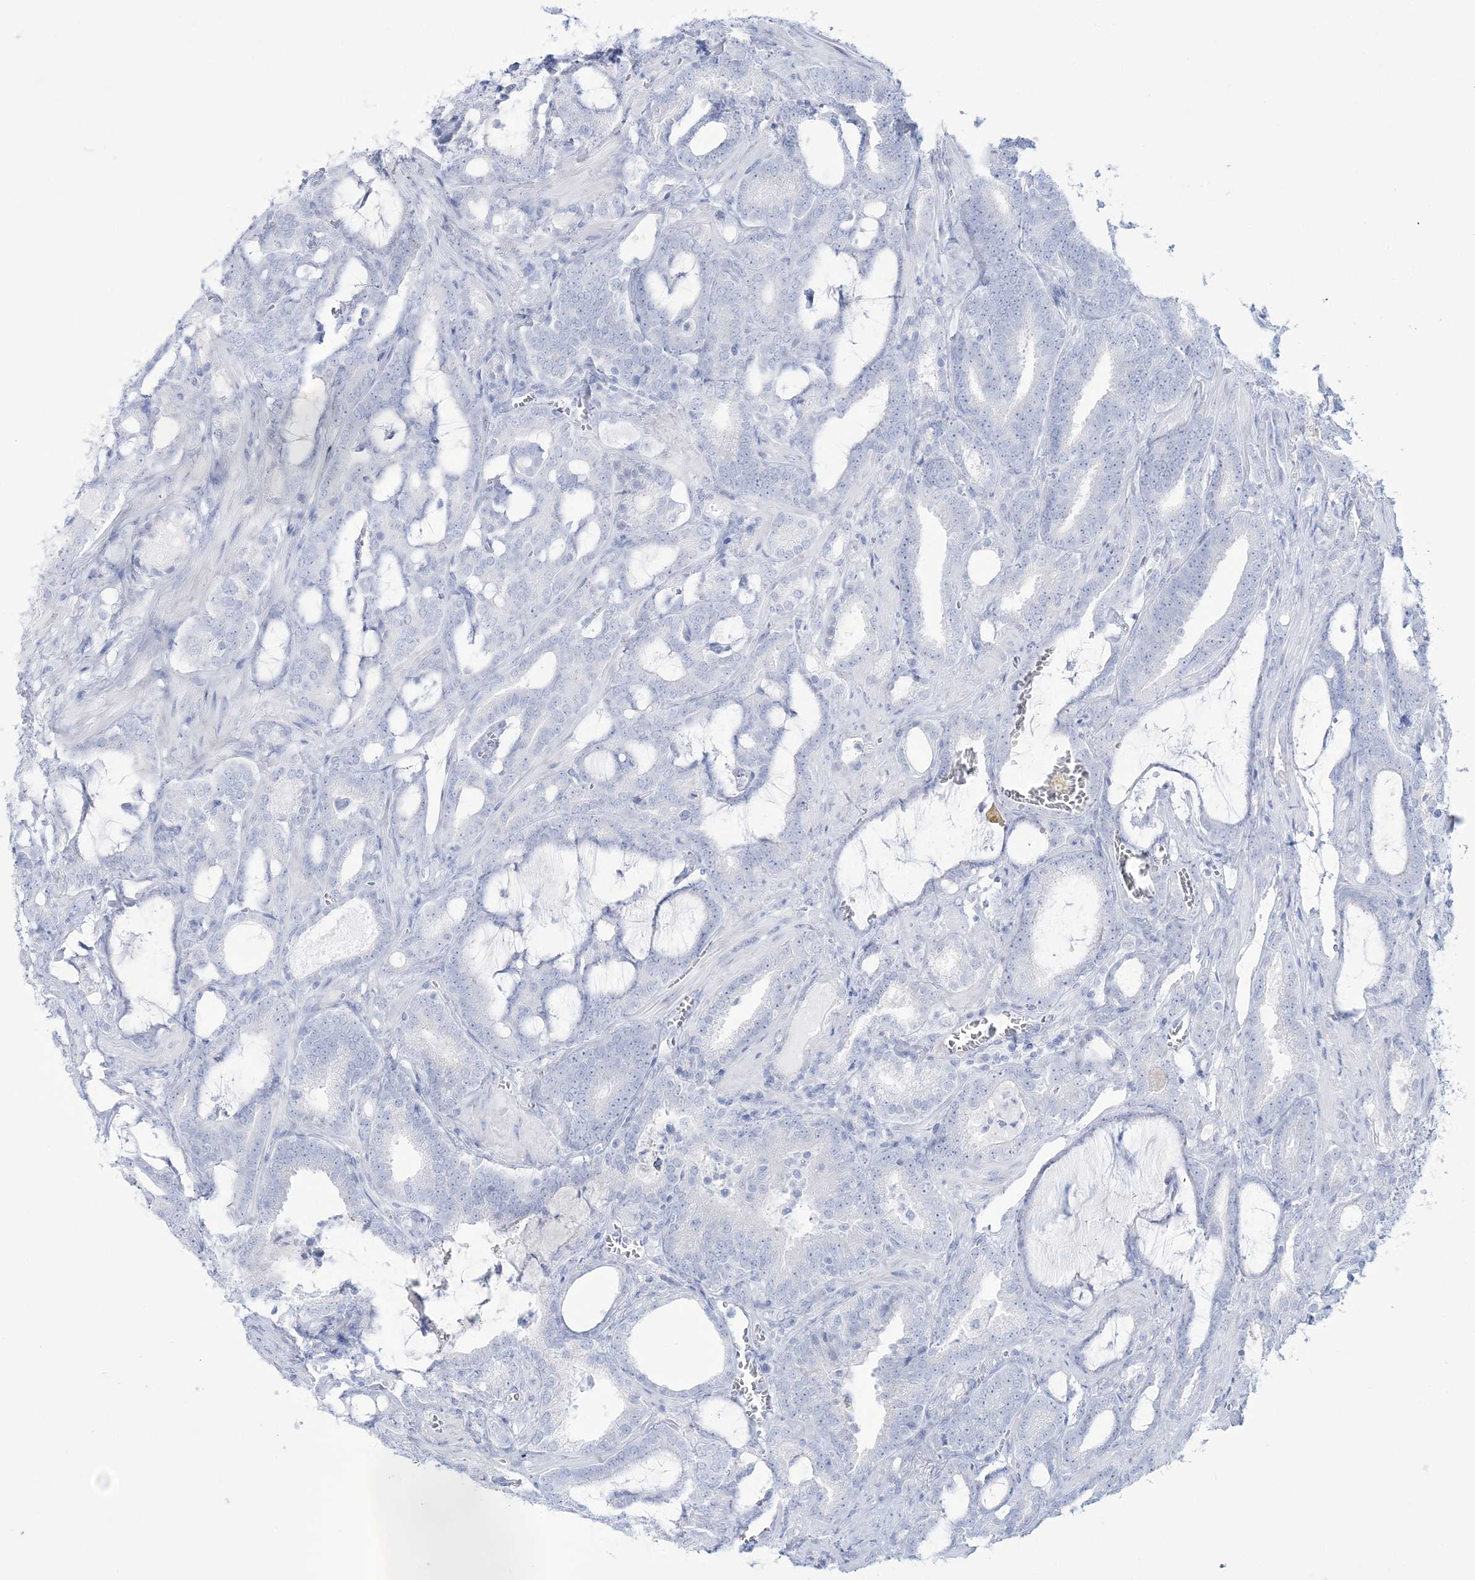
{"staining": {"intensity": "negative", "quantity": "none", "location": "none"}, "tissue": "prostate cancer", "cell_type": "Tumor cells", "image_type": "cancer", "snomed": [{"axis": "morphology", "description": "Adenocarcinoma, High grade"}, {"axis": "topography", "description": "Prostate and seminal vesicle, NOS"}], "caption": "Histopathology image shows no protein positivity in tumor cells of prostate cancer (high-grade adenocarcinoma) tissue.", "gene": "RBP2", "patient": {"sex": "male", "age": 67}}